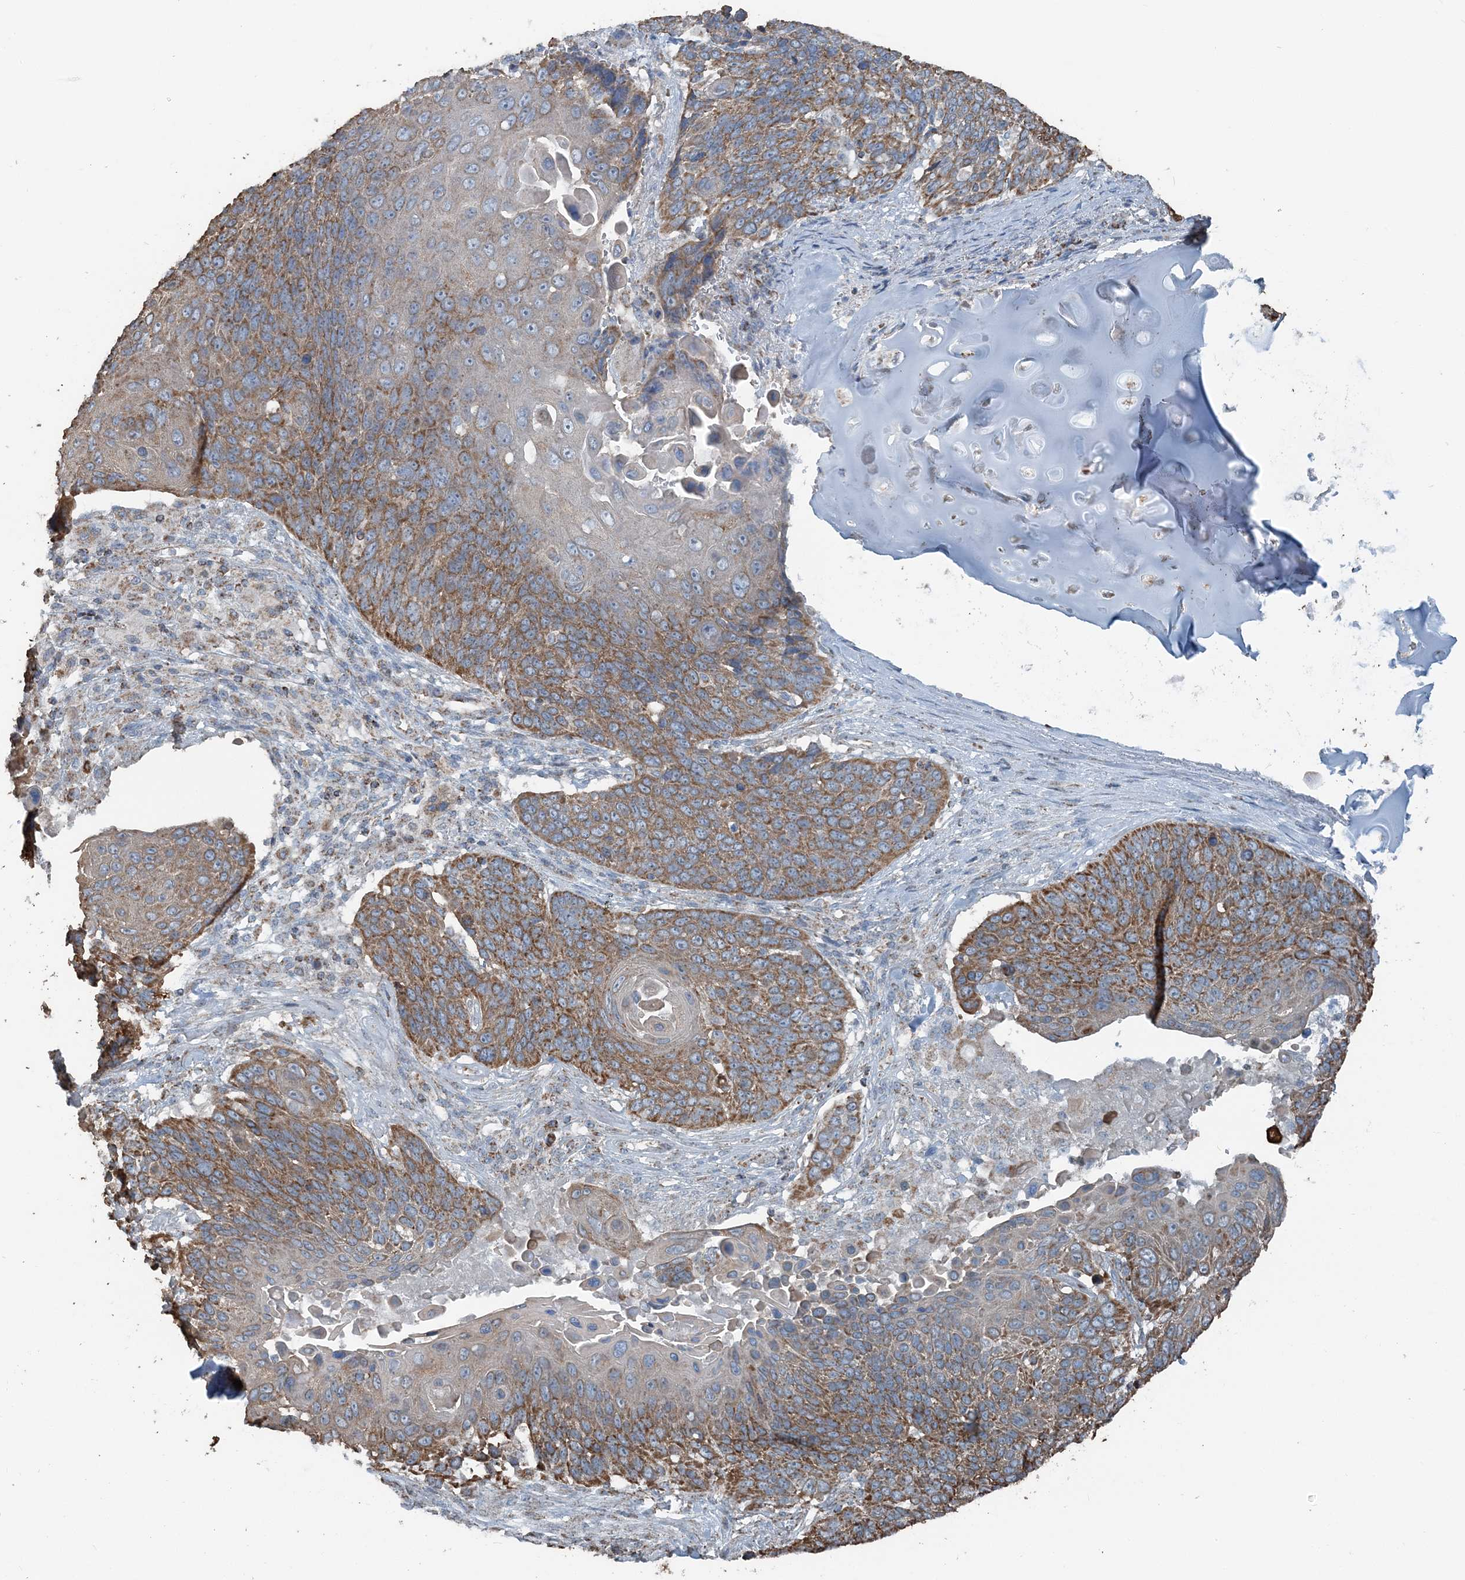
{"staining": {"intensity": "moderate", "quantity": ">75%", "location": "cytoplasmic/membranous"}, "tissue": "lung cancer", "cell_type": "Tumor cells", "image_type": "cancer", "snomed": [{"axis": "morphology", "description": "Squamous cell carcinoma, NOS"}, {"axis": "topography", "description": "Lung"}], "caption": "Immunohistochemistry photomicrograph of neoplastic tissue: human lung squamous cell carcinoma stained using IHC demonstrates medium levels of moderate protein expression localized specifically in the cytoplasmic/membranous of tumor cells, appearing as a cytoplasmic/membranous brown color.", "gene": "SUCLG1", "patient": {"sex": "male", "age": 66}}